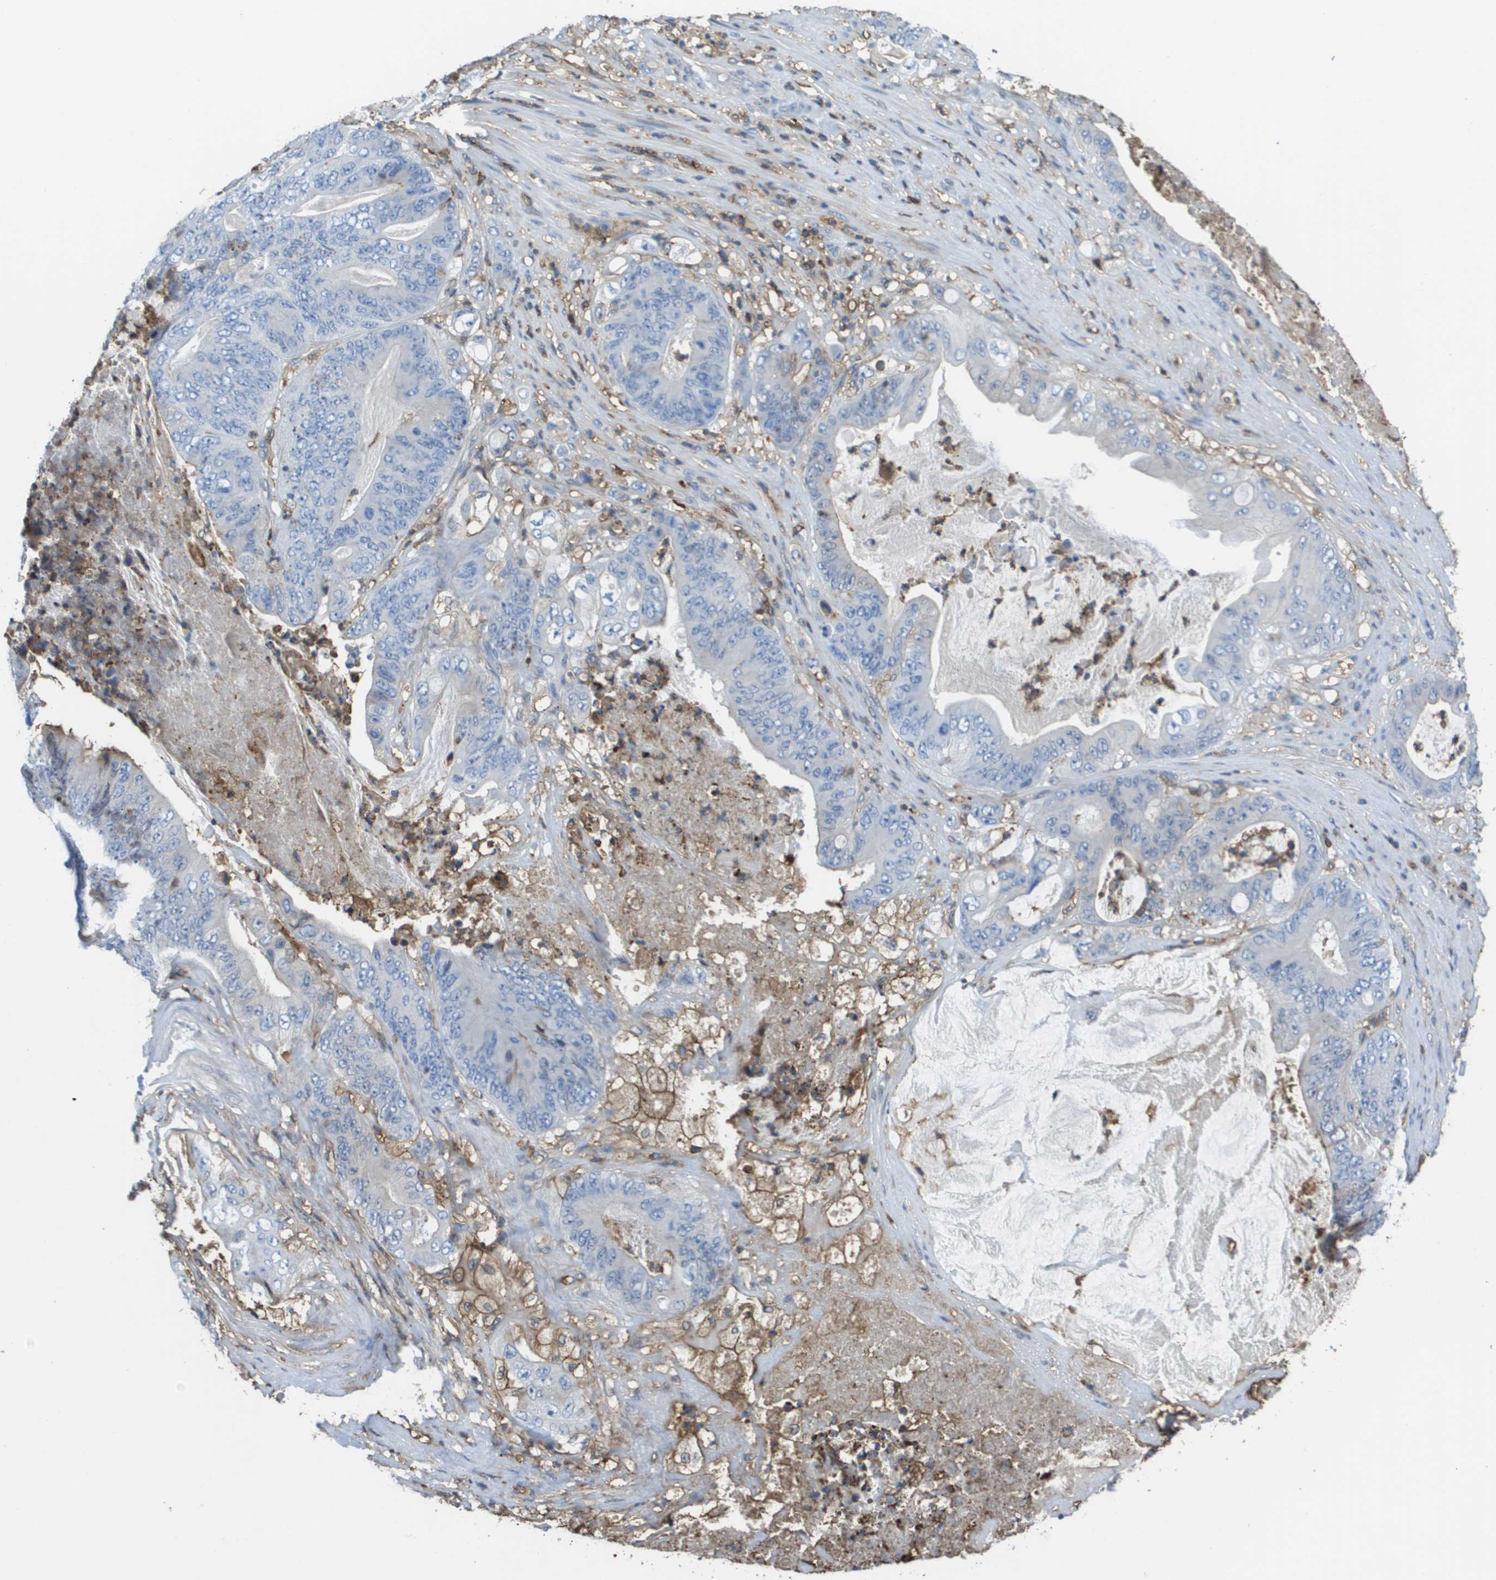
{"staining": {"intensity": "negative", "quantity": "none", "location": "none"}, "tissue": "stomach cancer", "cell_type": "Tumor cells", "image_type": "cancer", "snomed": [{"axis": "morphology", "description": "Adenocarcinoma, NOS"}, {"axis": "topography", "description": "Stomach"}], "caption": "IHC photomicrograph of adenocarcinoma (stomach) stained for a protein (brown), which displays no expression in tumor cells.", "gene": "PASK", "patient": {"sex": "female", "age": 73}}